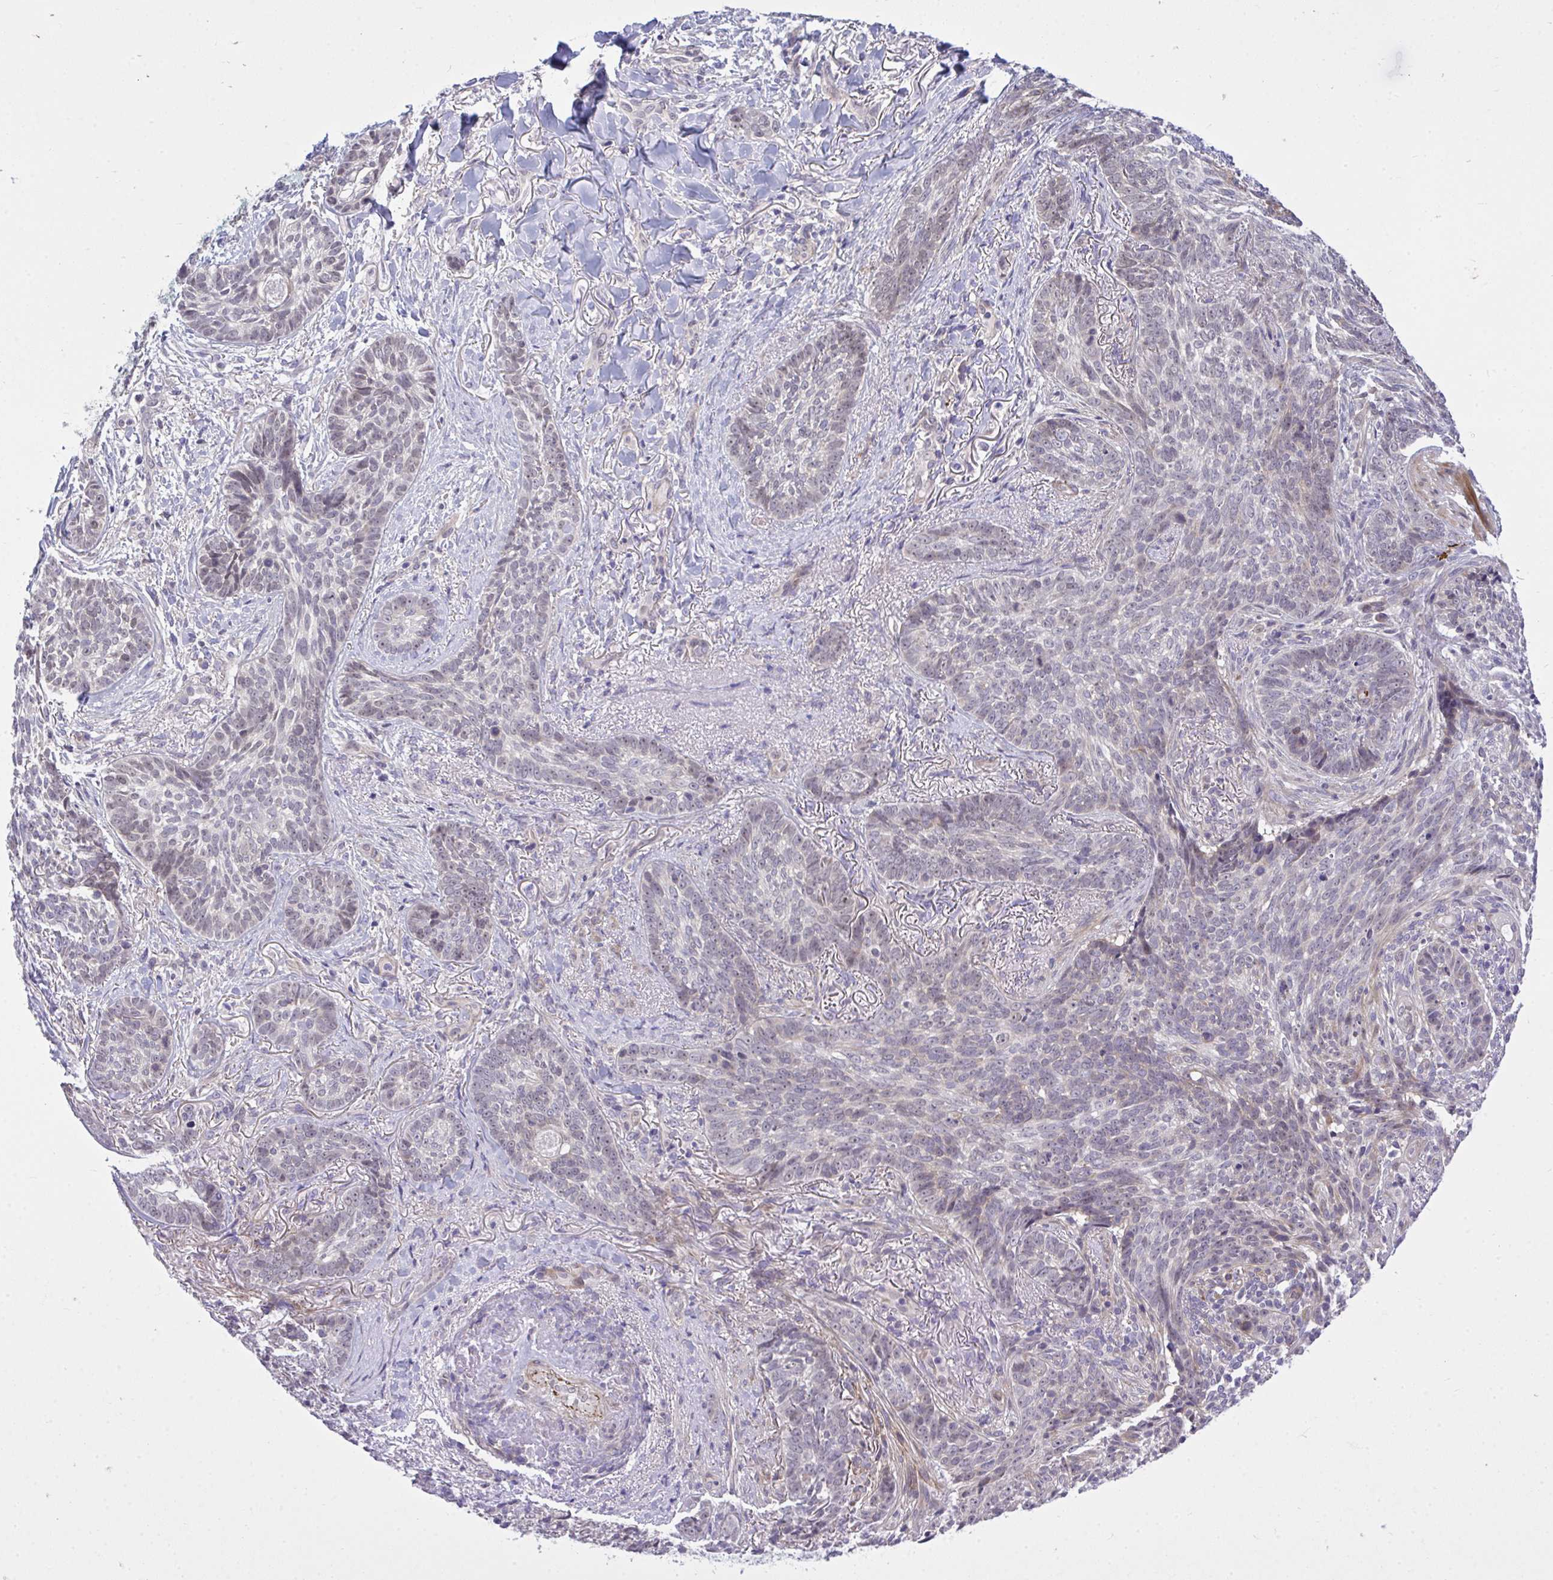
{"staining": {"intensity": "negative", "quantity": "none", "location": "none"}, "tissue": "skin cancer", "cell_type": "Tumor cells", "image_type": "cancer", "snomed": [{"axis": "morphology", "description": "Basal cell carcinoma"}, {"axis": "topography", "description": "Skin"}, {"axis": "topography", "description": "Skin of face"}], "caption": "Immunohistochemistry (IHC) of human skin basal cell carcinoma displays no expression in tumor cells.", "gene": "HMBOX1", "patient": {"sex": "male", "age": 88}}